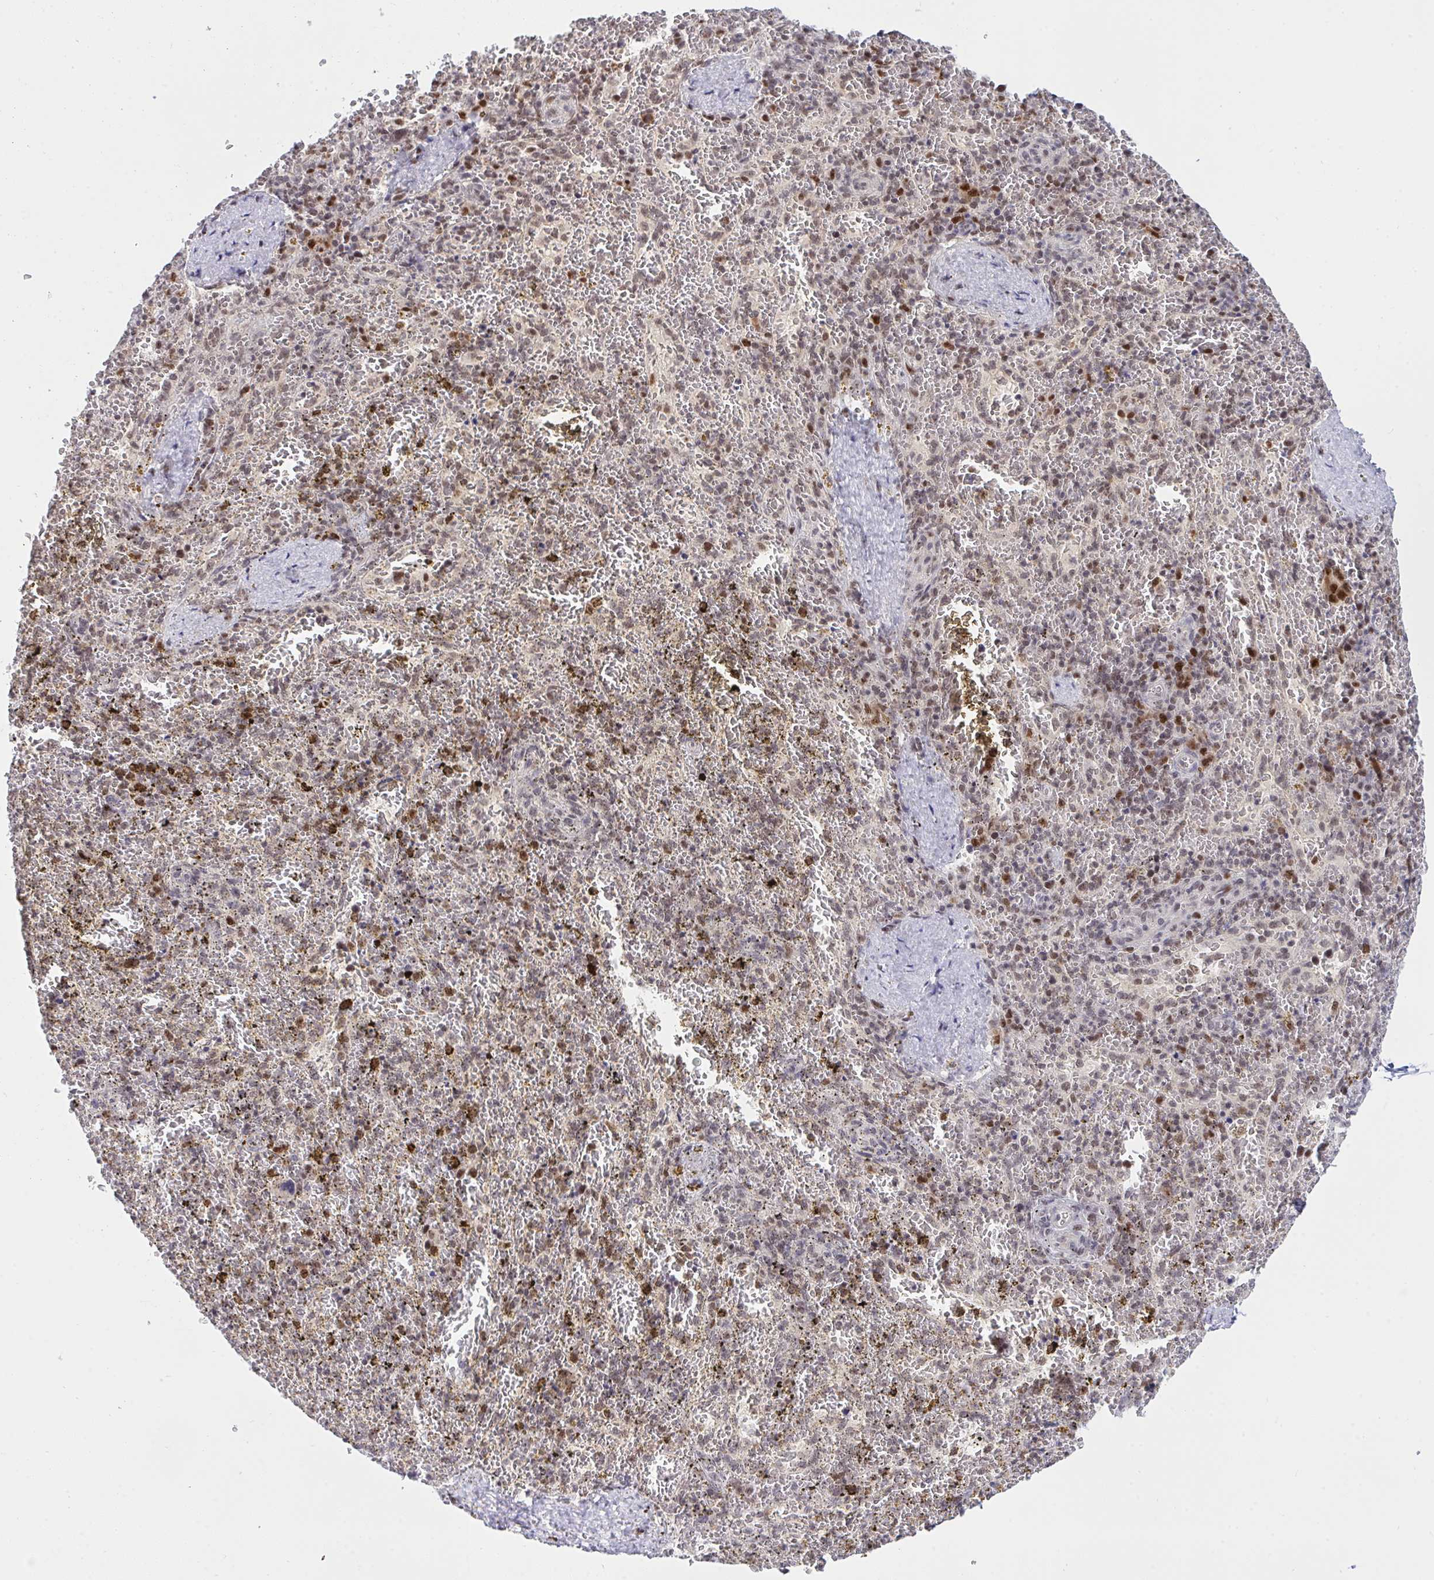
{"staining": {"intensity": "weak", "quantity": "<25%", "location": "nuclear"}, "tissue": "spleen", "cell_type": "Cells in red pulp", "image_type": "normal", "snomed": [{"axis": "morphology", "description": "Normal tissue, NOS"}, {"axis": "topography", "description": "Spleen"}], "caption": "The immunohistochemistry (IHC) histopathology image has no significant staining in cells in red pulp of spleen.", "gene": "RFC4", "patient": {"sex": "female", "age": 50}}